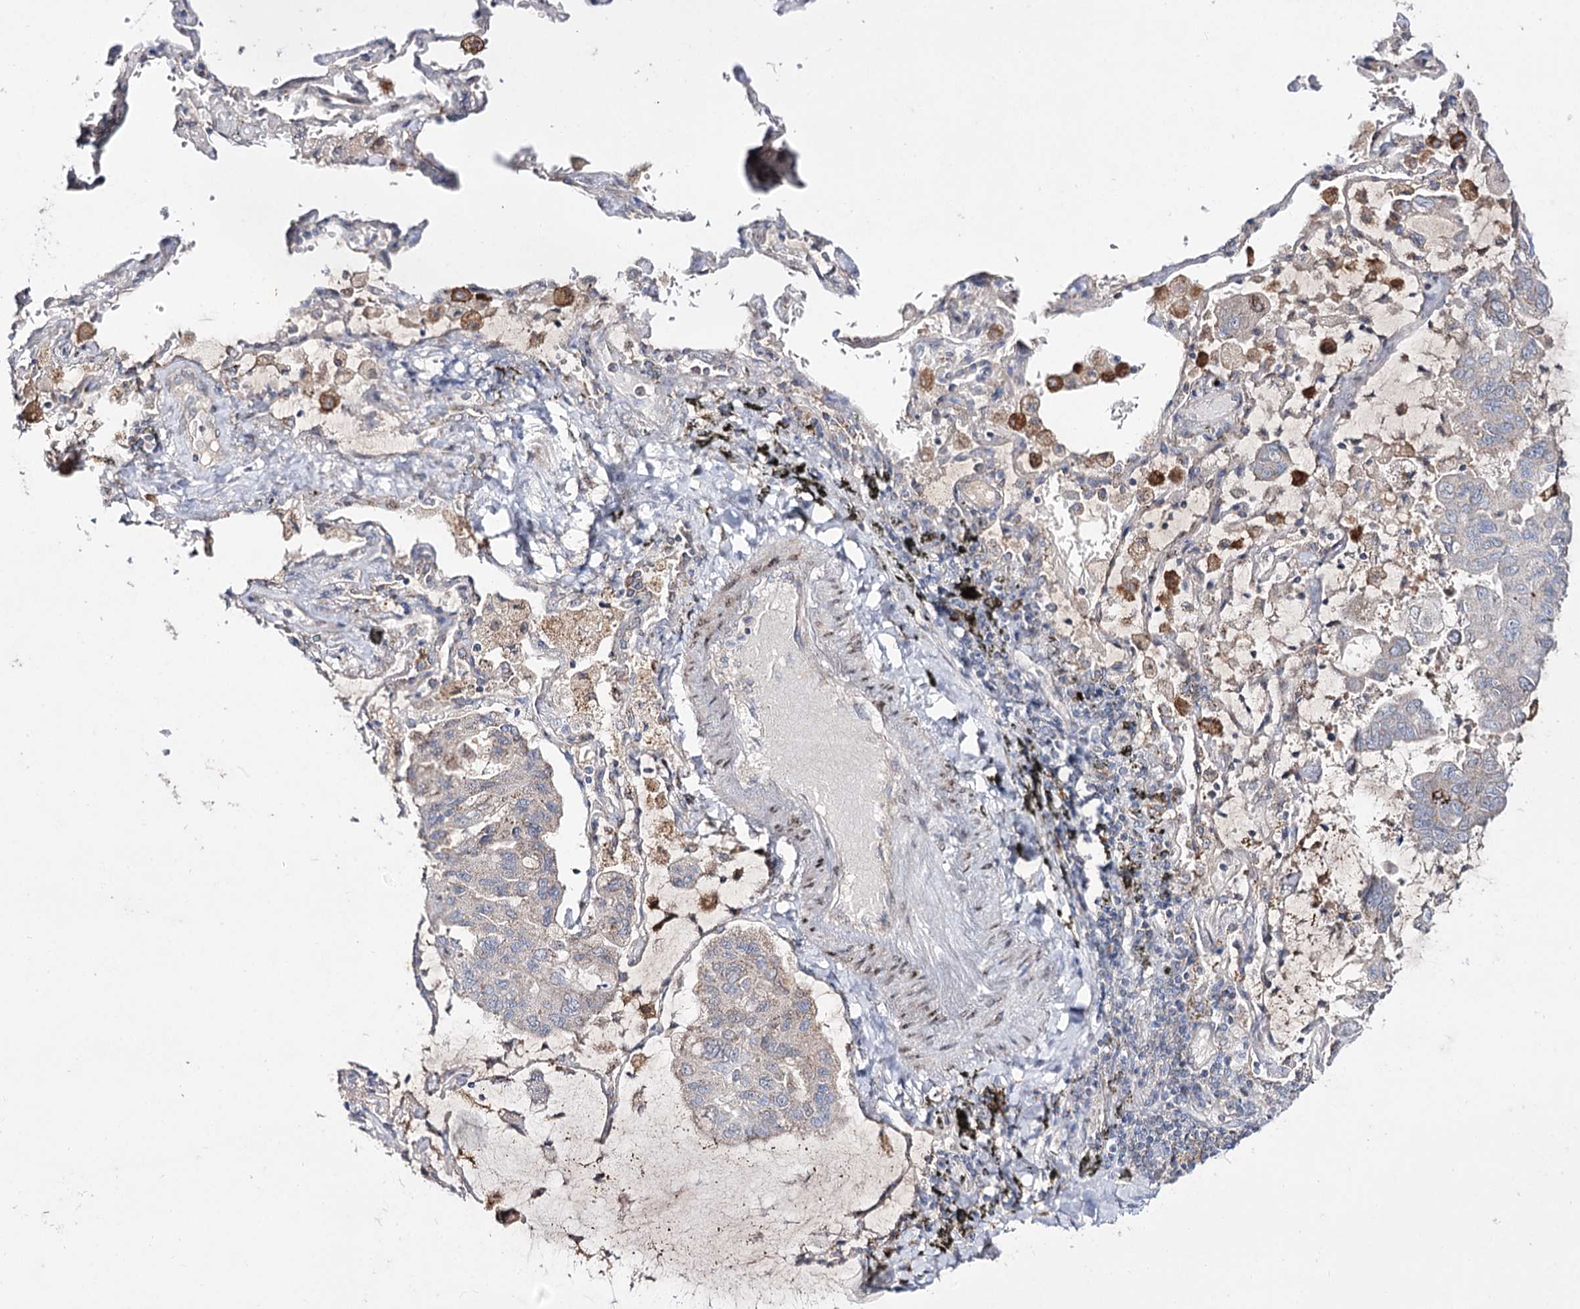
{"staining": {"intensity": "negative", "quantity": "none", "location": "none"}, "tissue": "lung cancer", "cell_type": "Tumor cells", "image_type": "cancer", "snomed": [{"axis": "morphology", "description": "Adenocarcinoma, NOS"}, {"axis": "topography", "description": "Lung"}], "caption": "Lung adenocarcinoma was stained to show a protein in brown. There is no significant expression in tumor cells. (DAB (3,3'-diaminobenzidine) immunohistochemistry with hematoxylin counter stain).", "gene": "C11orf80", "patient": {"sex": "male", "age": 64}}